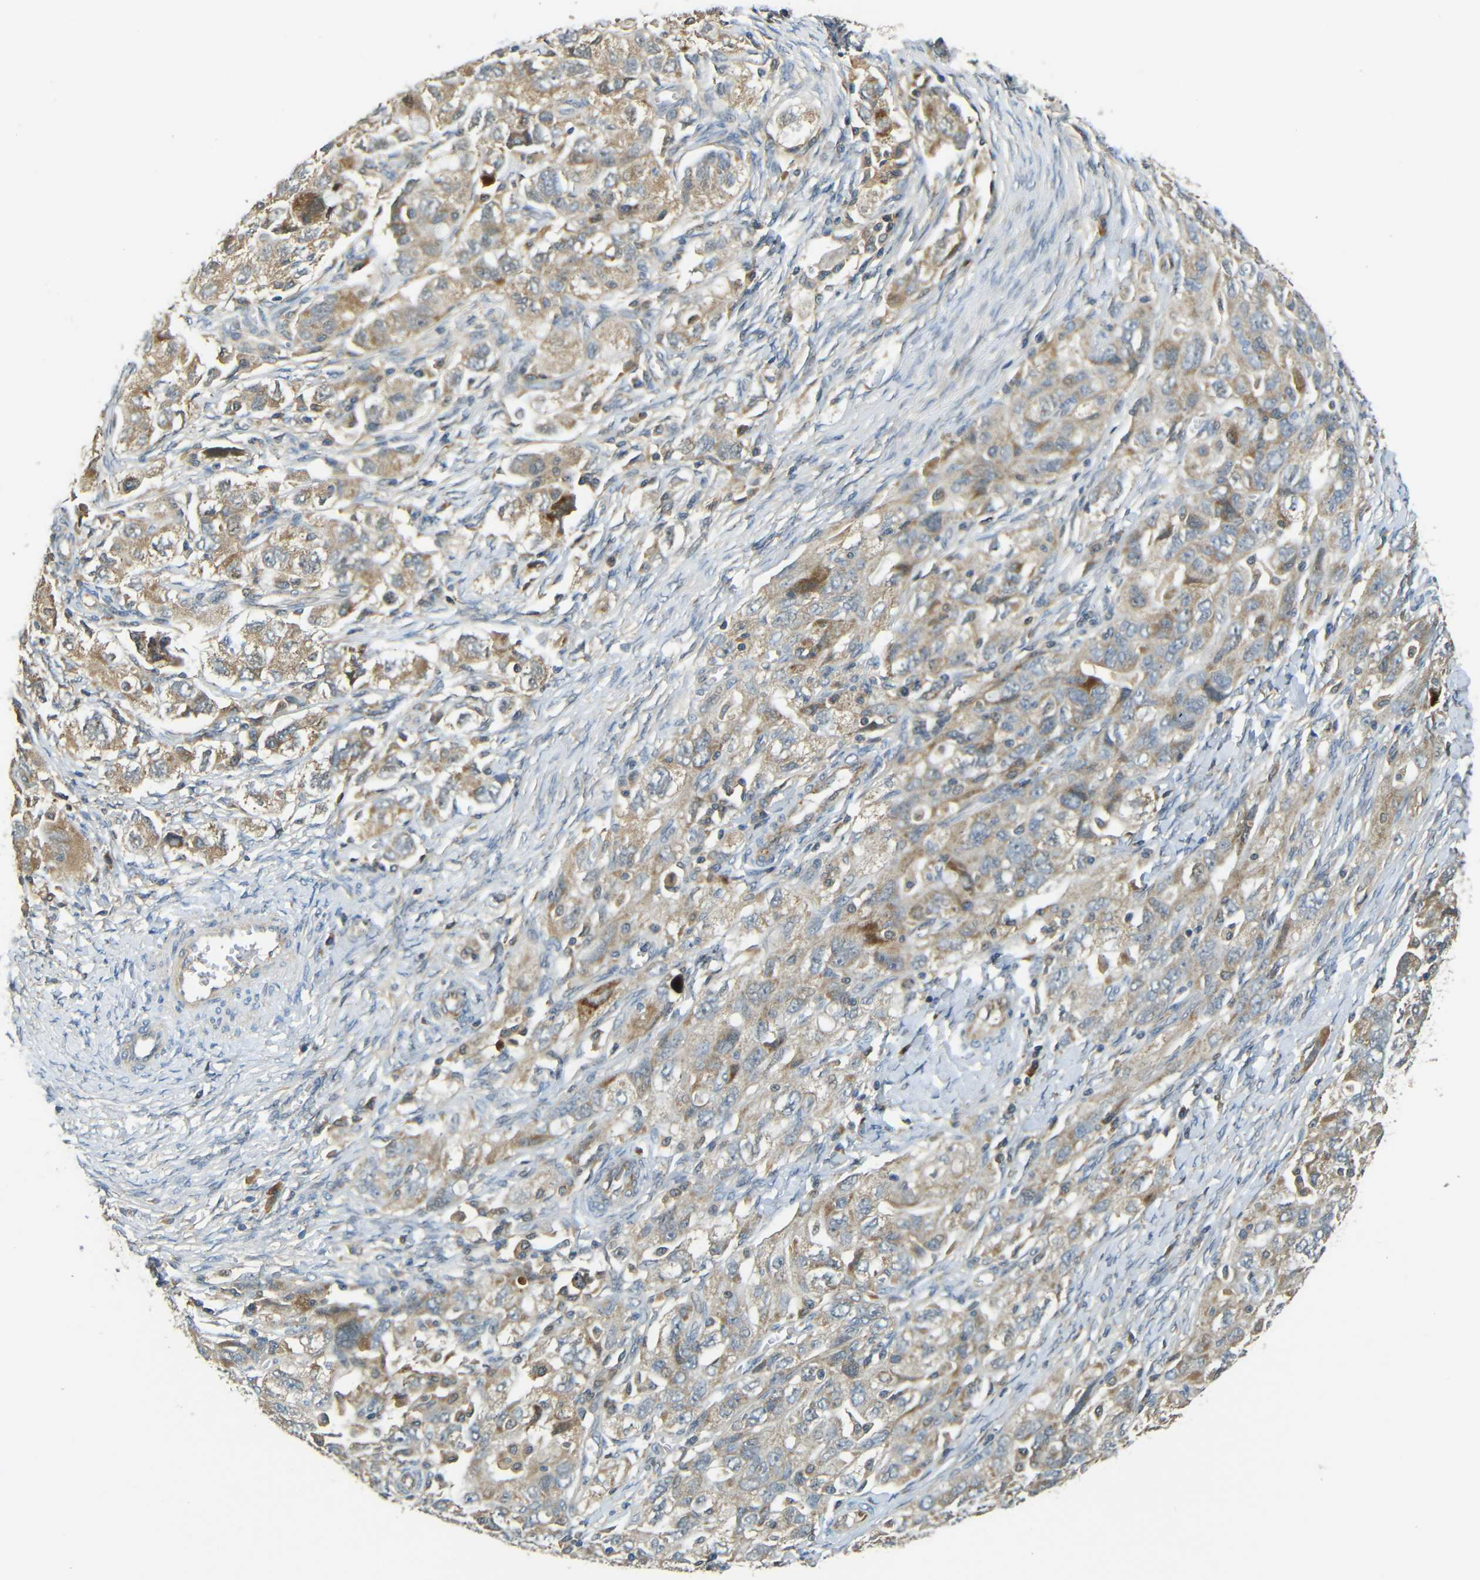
{"staining": {"intensity": "weak", "quantity": ">75%", "location": "cytoplasmic/membranous"}, "tissue": "ovarian cancer", "cell_type": "Tumor cells", "image_type": "cancer", "snomed": [{"axis": "morphology", "description": "Carcinoma, NOS"}, {"axis": "morphology", "description": "Cystadenocarcinoma, serous, NOS"}, {"axis": "topography", "description": "Ovary"}], "caption": "The histopathology image displays staining of carcinoma (ovarian), revealing weak cytoplasmic/membranous protein expression (brown color) within tumor cells.", "gene": "FNDC3A", "patient": {"sex": "female", "age": 69}}